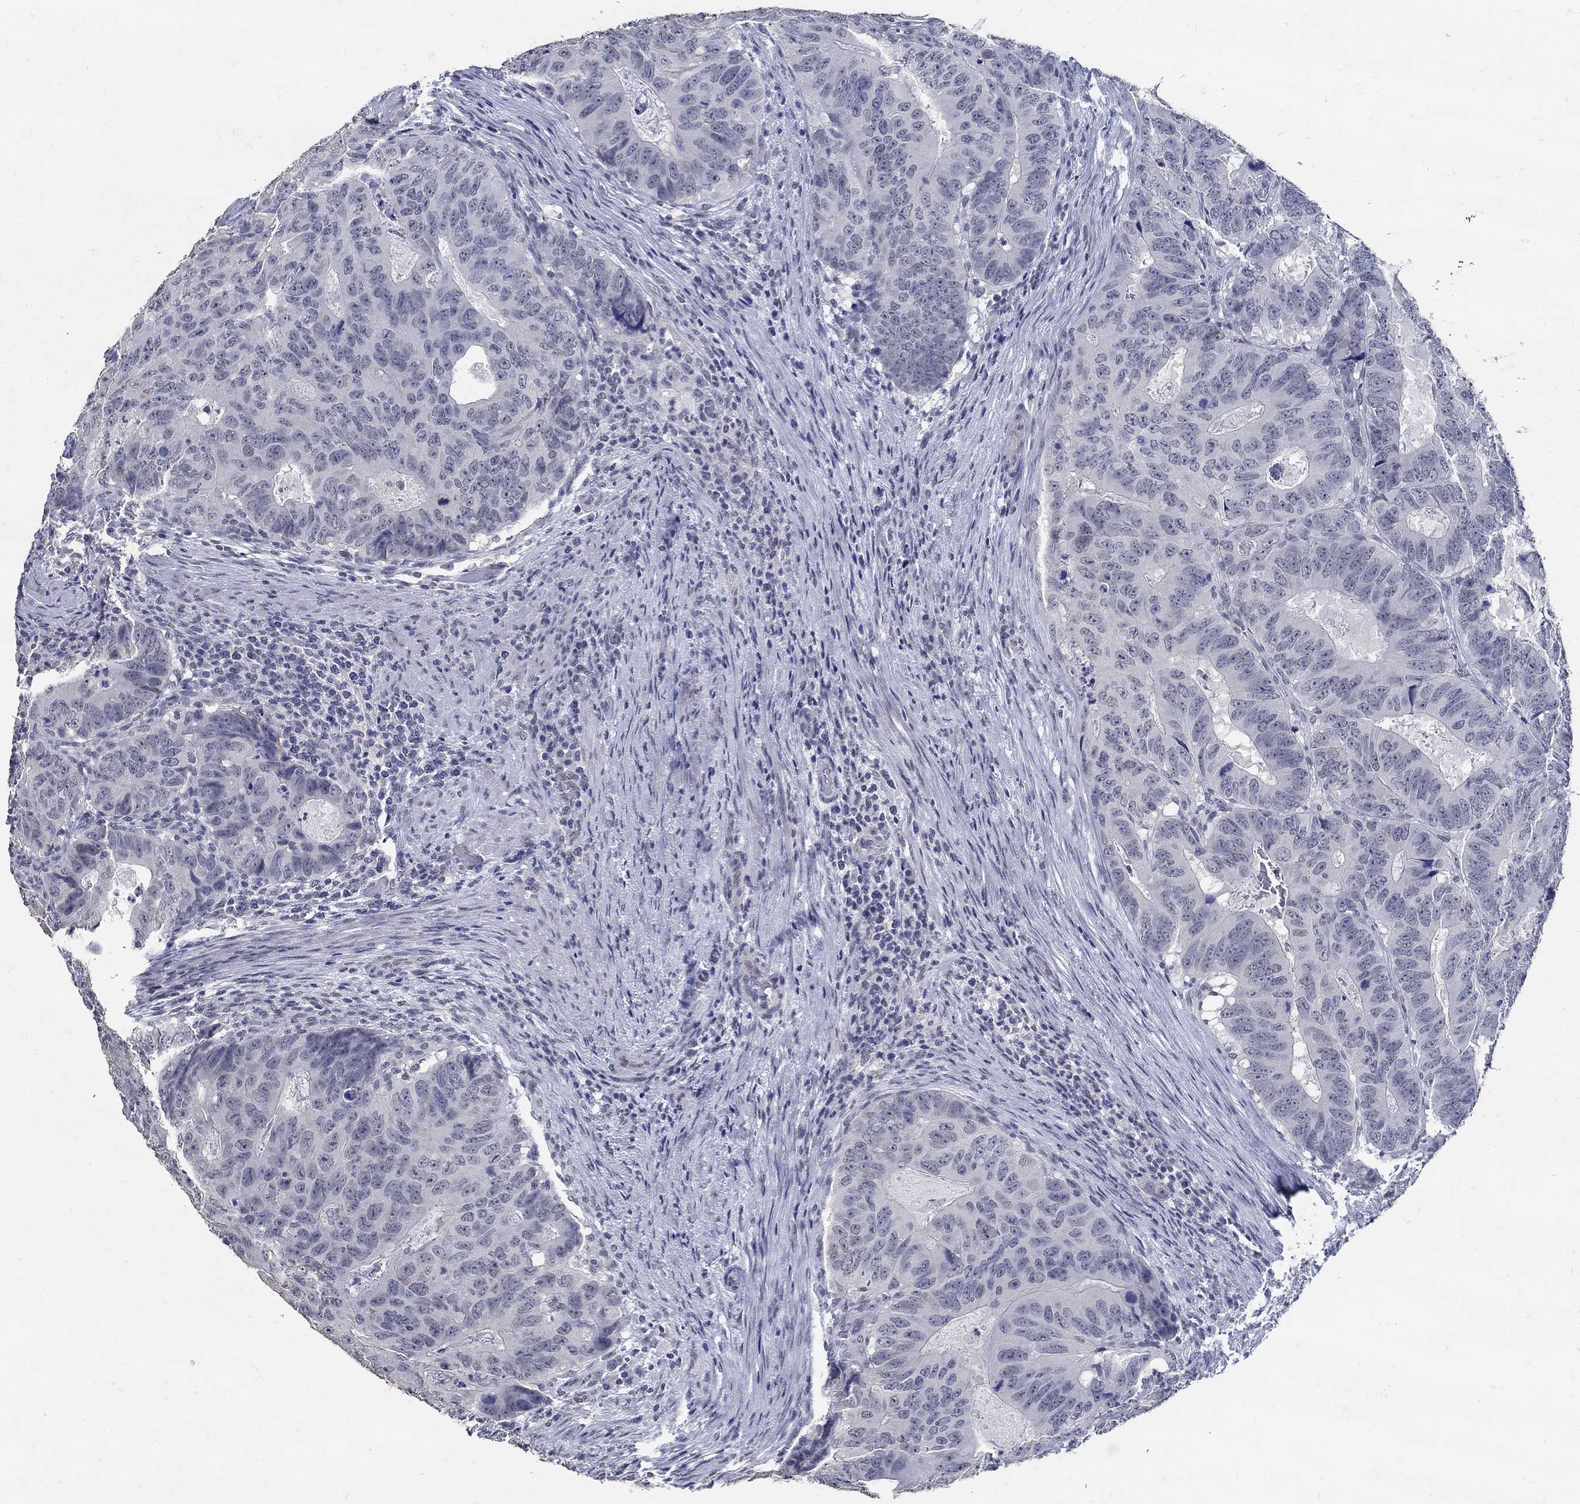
{"staining": {"intensity": "negative", "quantity": "none", "location": "none"}, "tissue": "colorectal cancer", "cell_type": "Tumor cells", "image_type": "cancer", "snomed": [{"axis": "morphology", "description": "Adenocarcinoma, NOS"}, {"axis": "topography", "description": "Colon"}], "caption": "Histopathology image shows no protein expression in tumor cells of colorectal cancer (adenocarcinoma) tissue. The staining is performed using DAB (3,3'-diaminobenzidine) brown chromogen with nuclei counter-stained in using hematoxylin.", "gene": "KCNN3", "patient": {"sex": "male", "age": 79}}